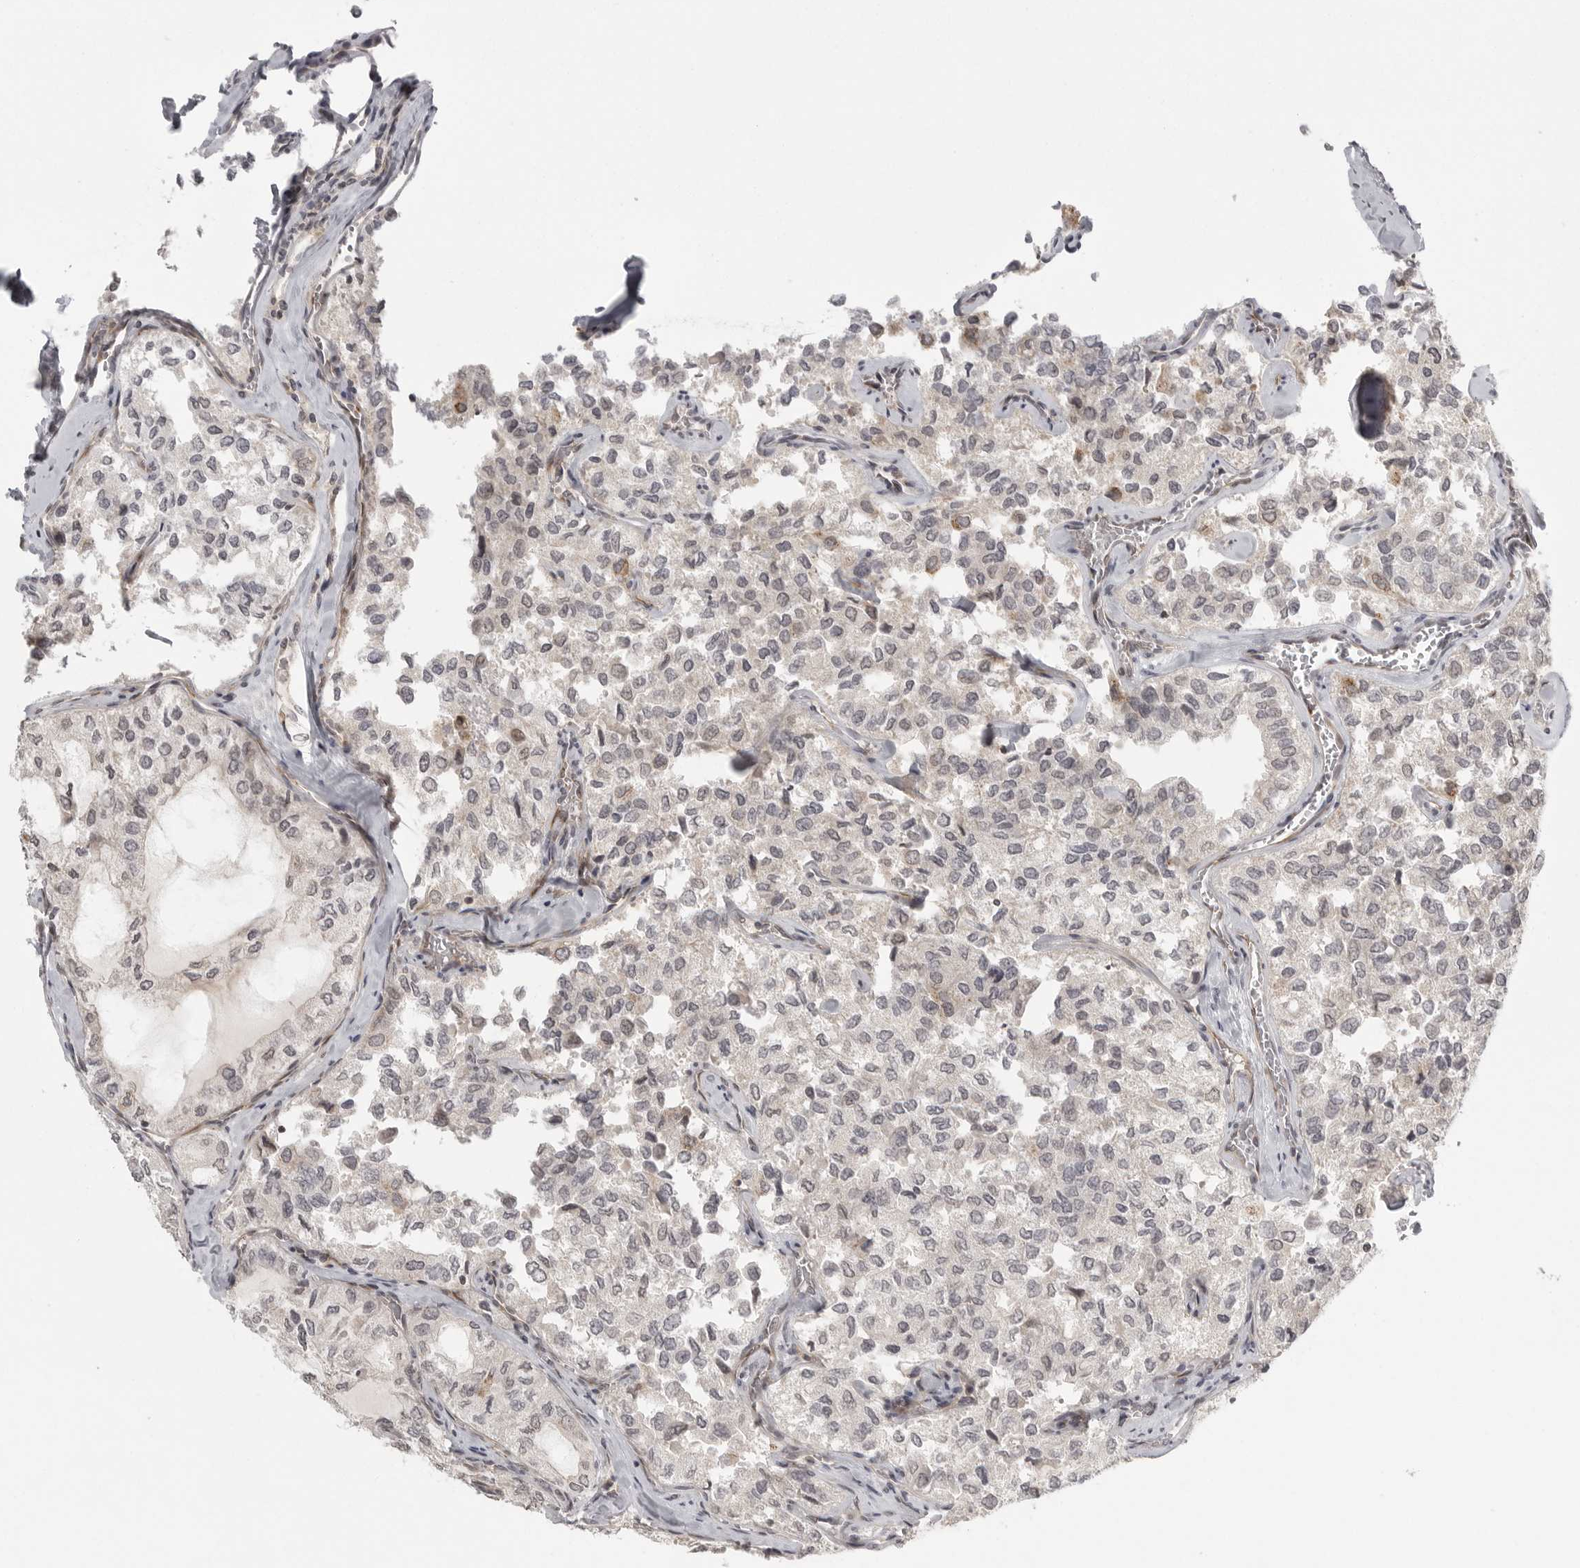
{"staining": {"intensity": "weak", "quantity": "25%-75%", "location": "cytoplasmic/membranous"}, "tissue": "thyroid cancer", "cell_type": "Tumor cells", "image_type": "cancer", "snomed": [{"axis": "morphology", "description": "Follicular adenoma carcinoma, NOS"}, {"axis": "topography", "description": "Thyroid gland"}], "caption": "Immunohistochemistry photomicrograph of neoplastic tissue: thyroid follicular adenoma carcinoma stained using IHC shows low levels of weak protein expression localized specifically in the cytoplasmic/membranous of tumor cells, appearing as a cytoplasmic/membranous brown color.", "gene": "TUT4", "patient": {"sex": "male", "age": 75}}